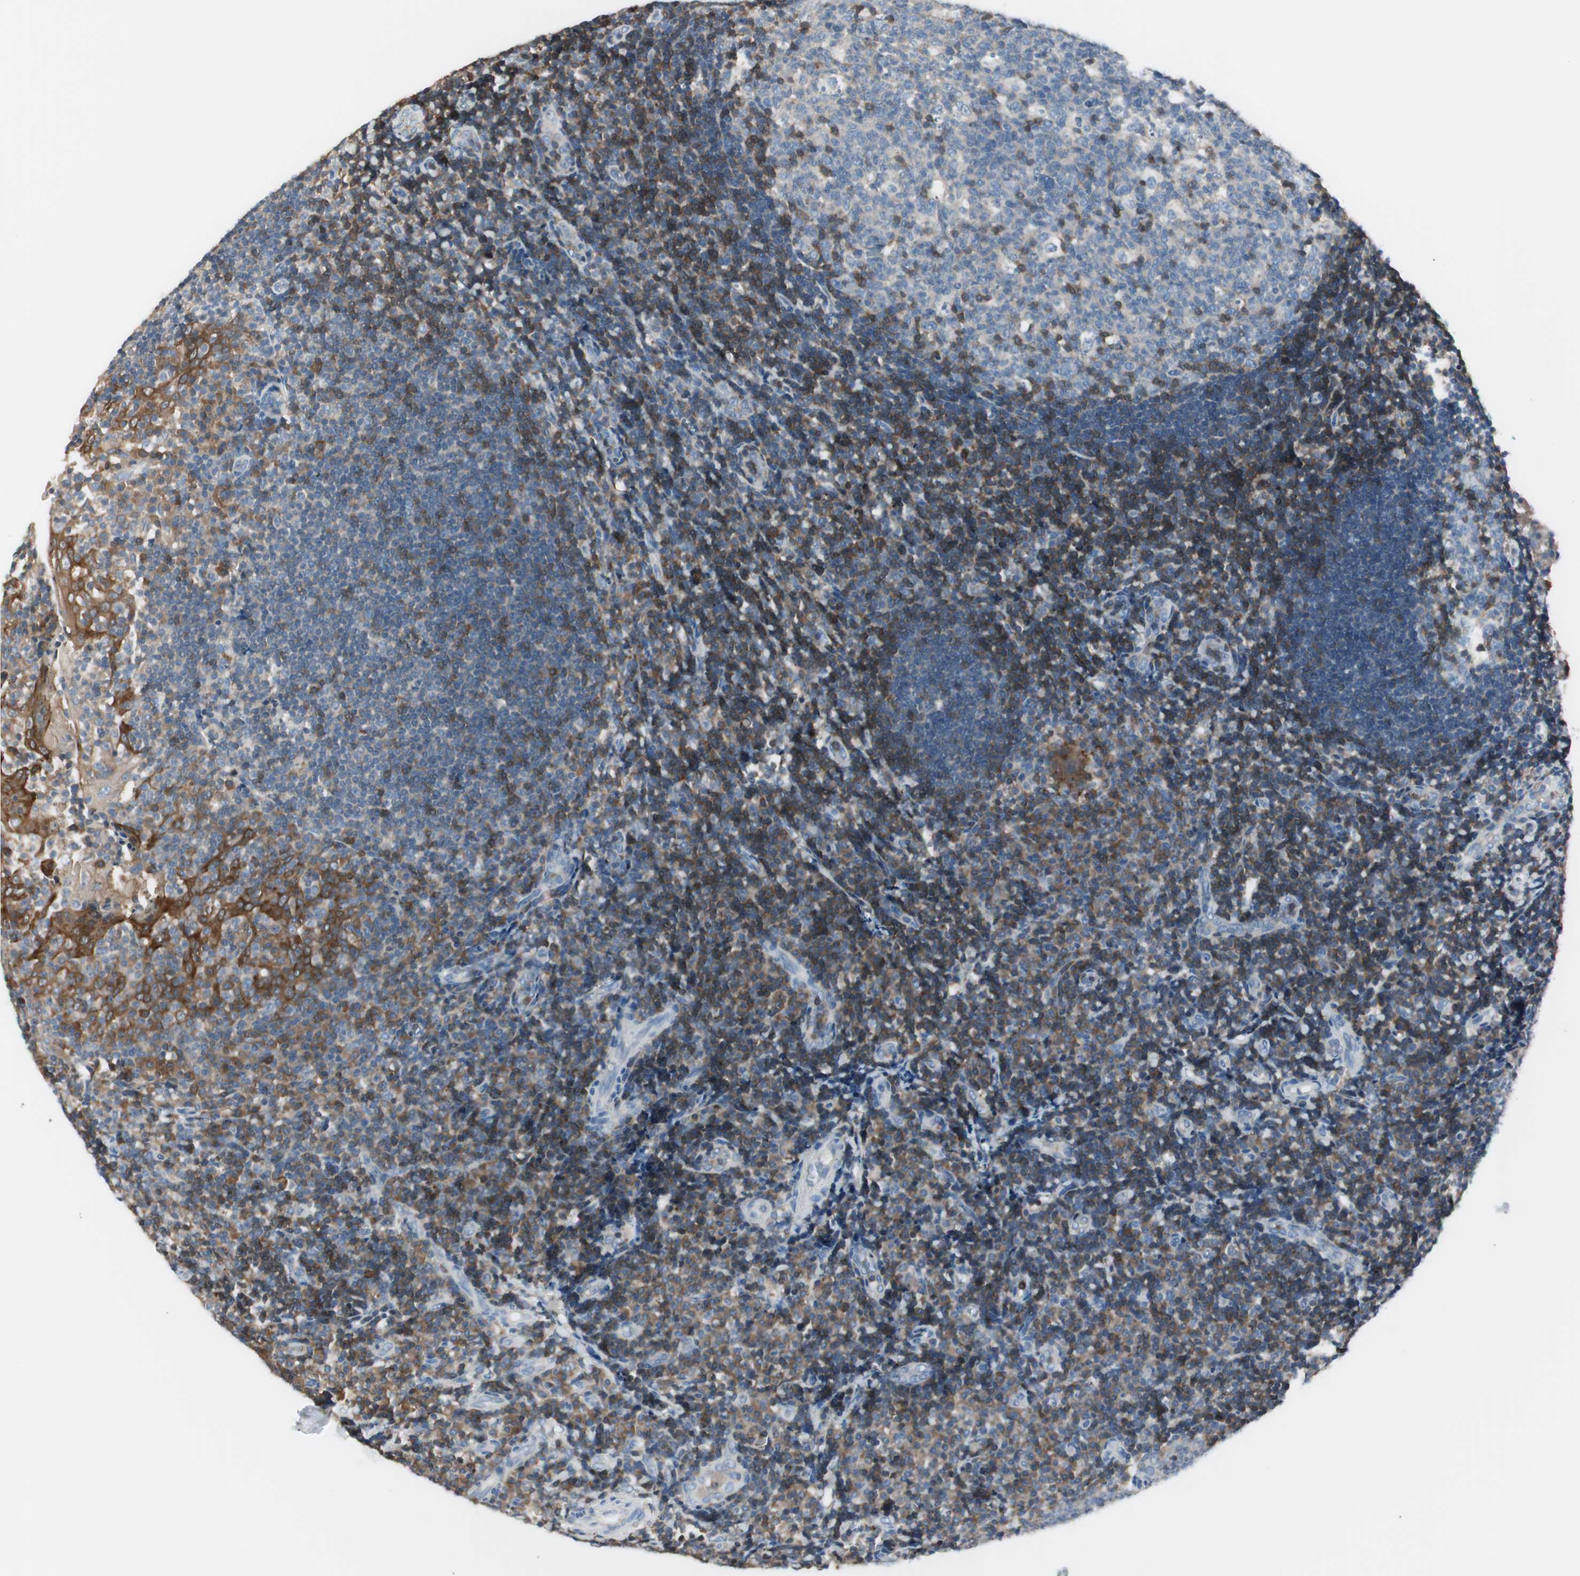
{"staining": {"intensity": "weak", "quantity": "<25%", "location": "cytoplasmic/membranous"}, "tissue": "tonsil", "cell_type": "Germinal center cells", "image_type": "normal", "snomed": [{"axis": "morphology", "description": "Normal tissue, NOS"}, {"axis": "topography", "description": "Tonsil"}], "caption": "The image demonstrates no significant expression in germinal center cells of tonsil. The staining is performed using DAB brown chromogen with nuclei counter-stained in using hematoxylin.", "gene": "SLC9A3R1", "patient": {"sex": "female", "age": 40}}